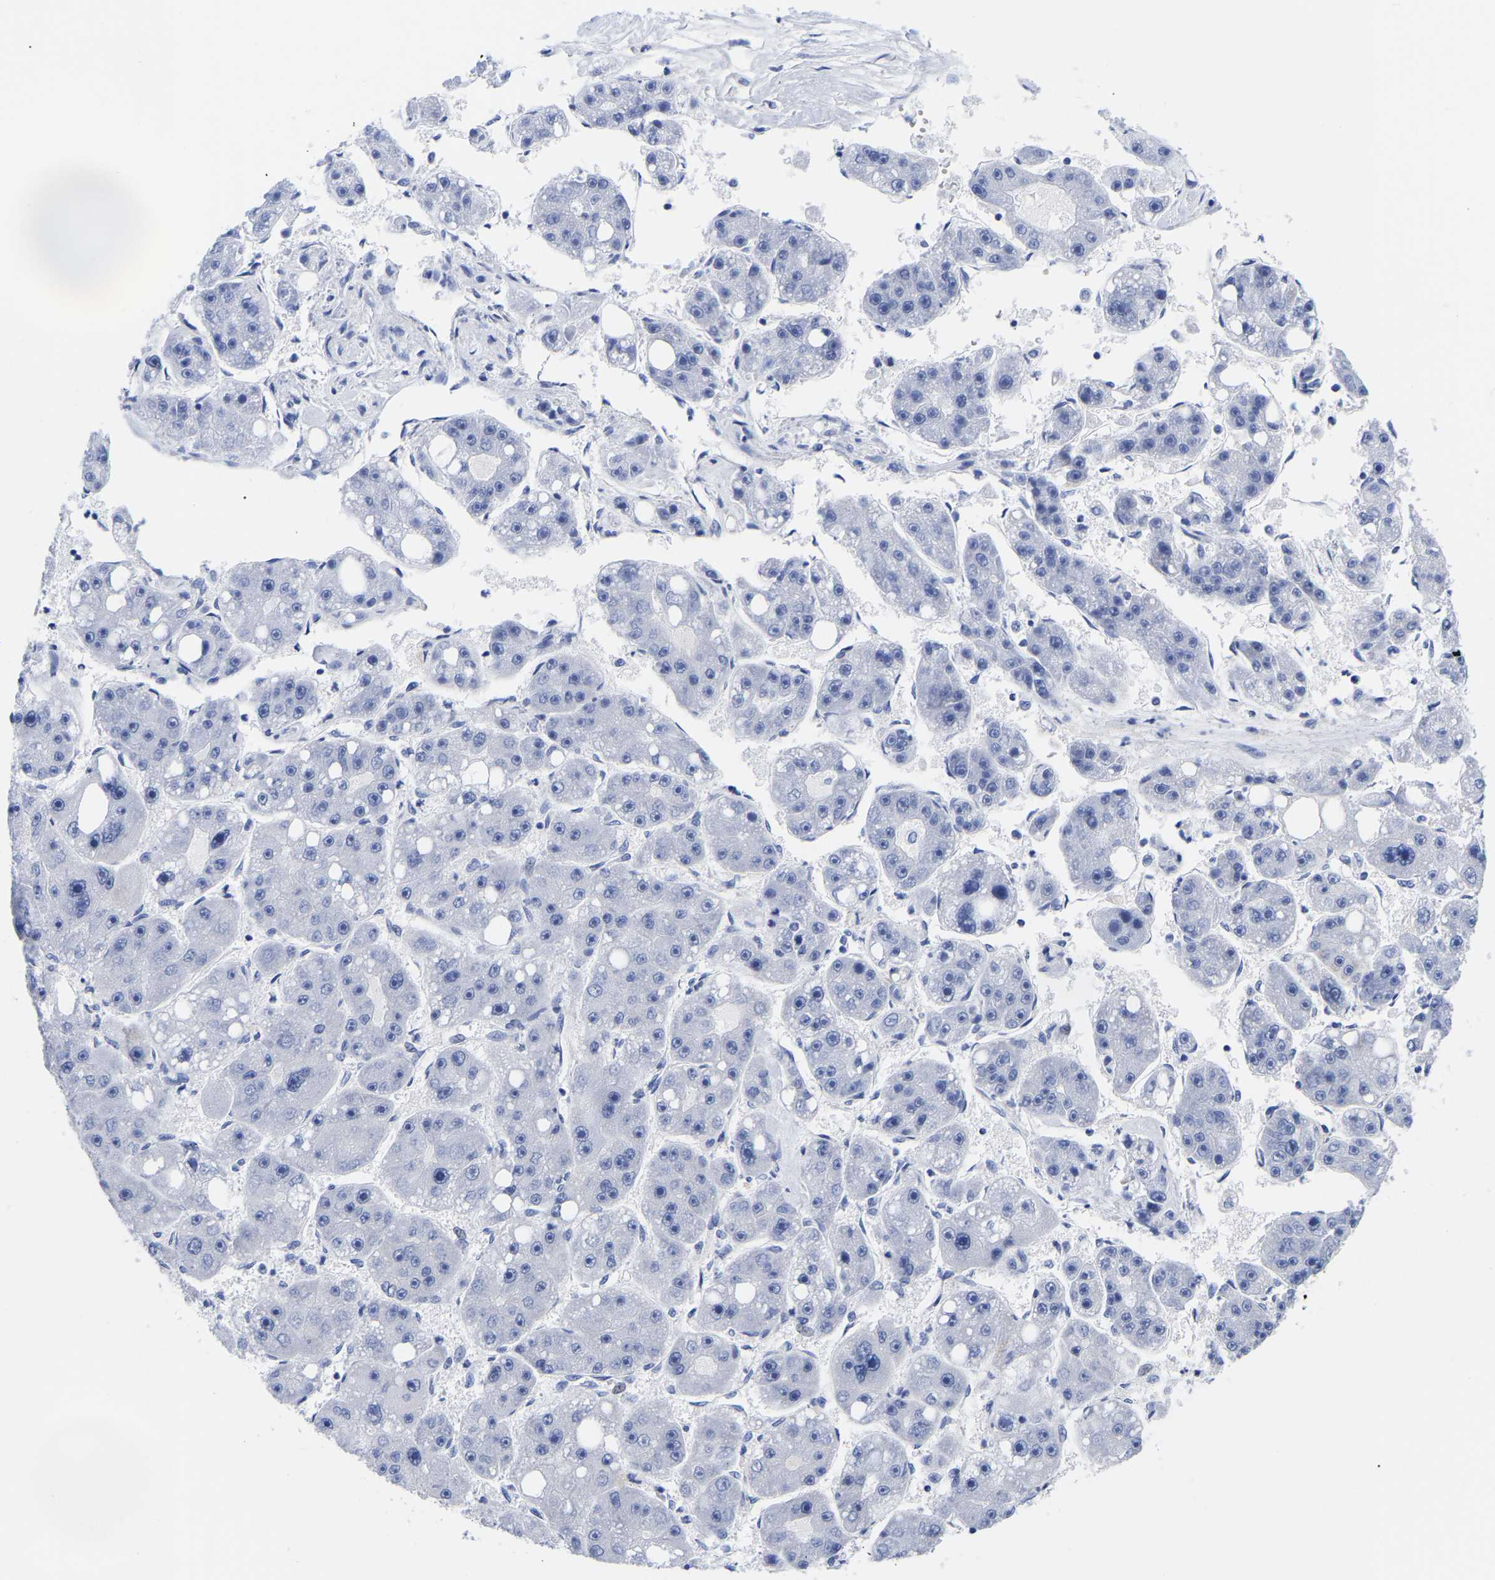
{"staining": {"intensity": "negative", "quantity": "none", "location": "none"}, "tissue": "liver cancer", "cell_type": "Tumor cells", "image_type": "cancer", "snomed": [{"axis": "morphology", "description": "Carcinoma, Hepatocellular, NOS"}, {"axis": "topography", "description": "Liver"}], "caption": "A high-resolution micrograph shows IHC staining of liver cancer (hepatocellular carcinoma), which reveals no significant positivity in tumor cells.", "gene": "CFAP298", "patient": {"sex": "female", "age": 61}}